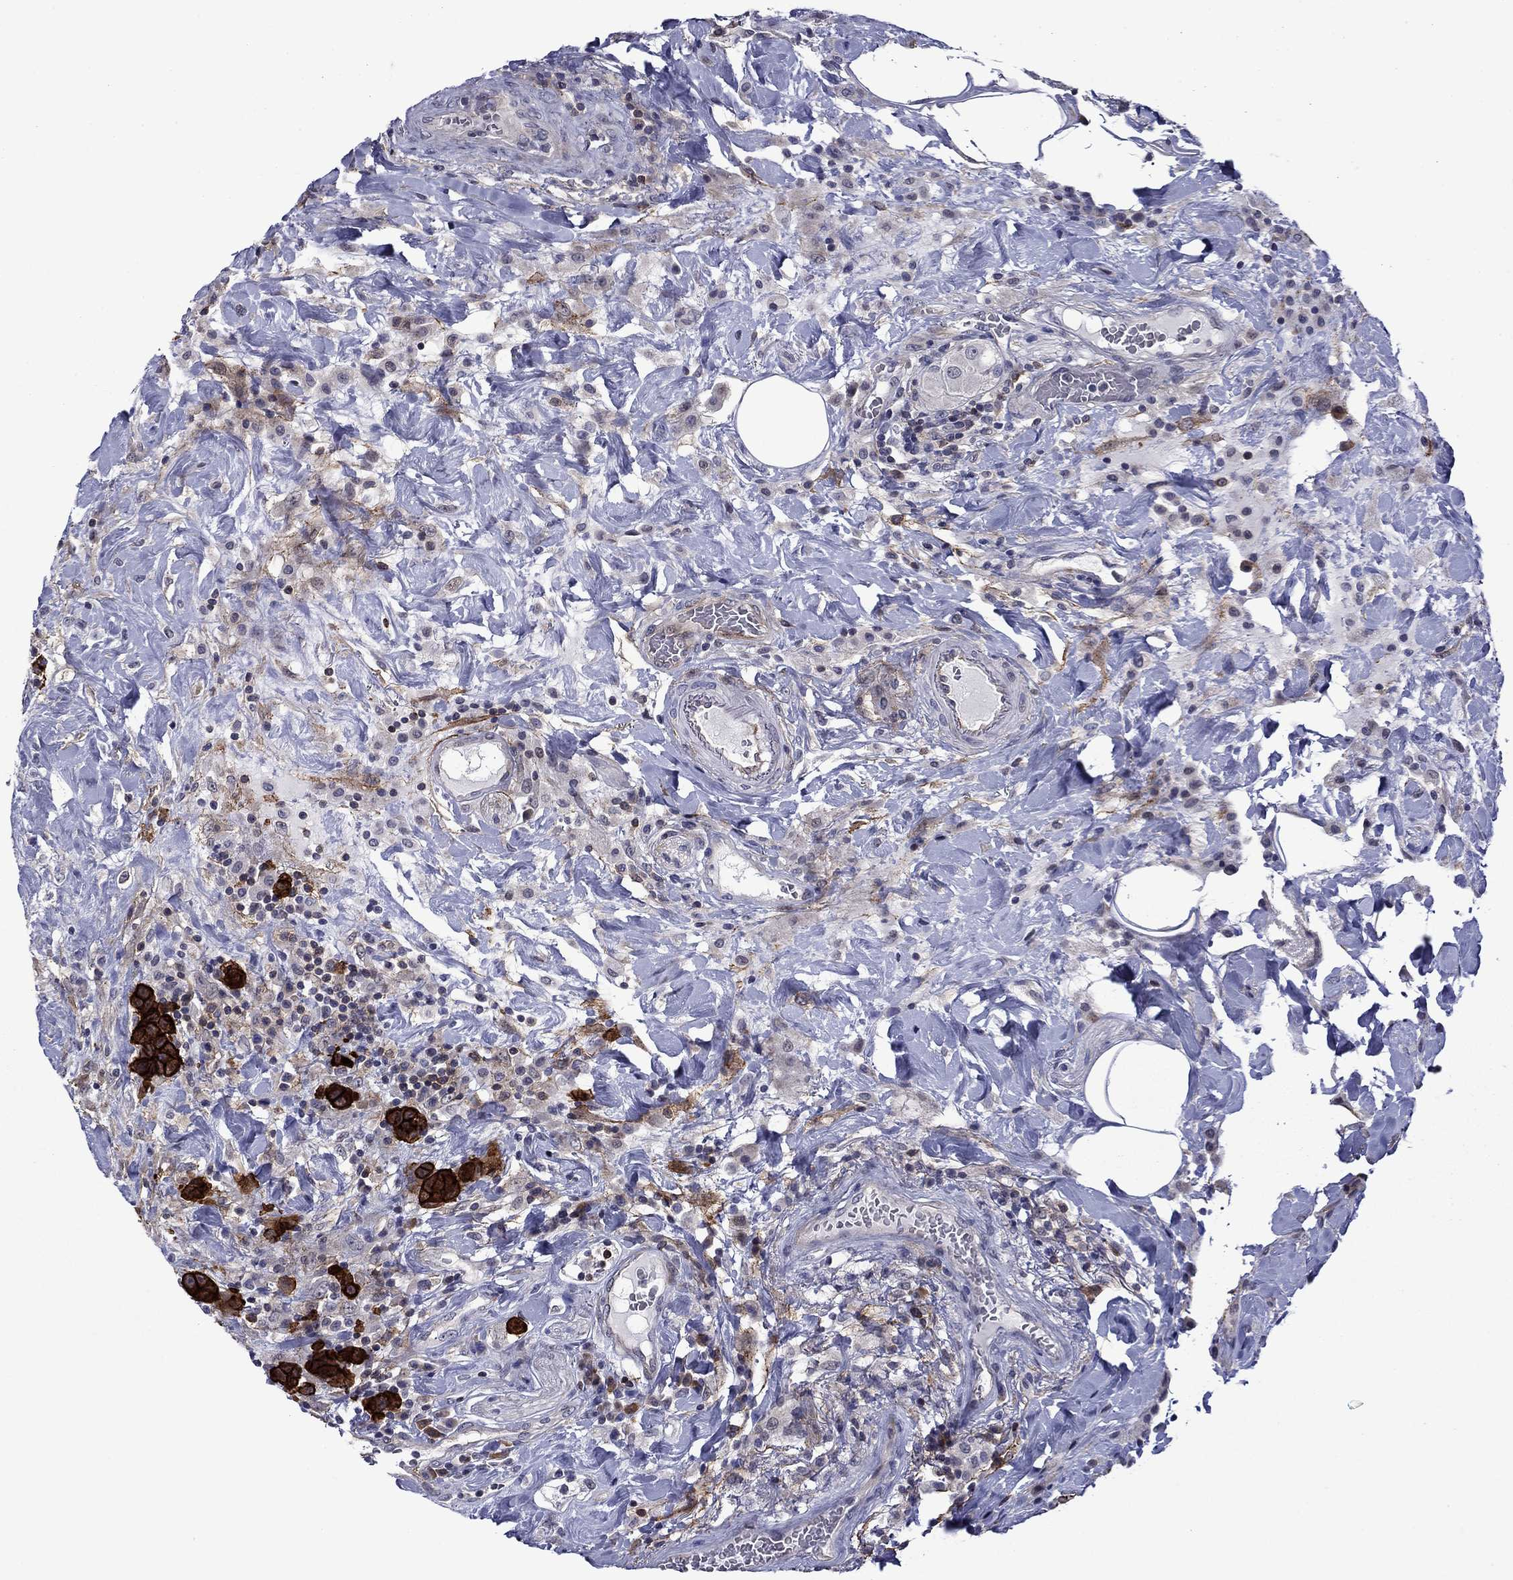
{"staining": {"intensity": "strong", "quantity": ">75%", "location": "cytoplasmic/membranous"}, "tissue": "colorectal cancer", "cell_type": "Tumor cells", "image_type": "cancer", "snomed": [{"axis": "morphology", "description": "Adenocarcinoma, NOS"}, {"axis": "topography", "description": "Colon"}], "caption": "High-power microscopy captured an immunohistochemistry (IHC) photomicrograph of colorectal adenocarcinoma, revealing strong cytoplasmic/membranous positivity in about >75% of tumor cells.", "gene": "LMO7", "patient": {"sex": "female", "age": 69}}